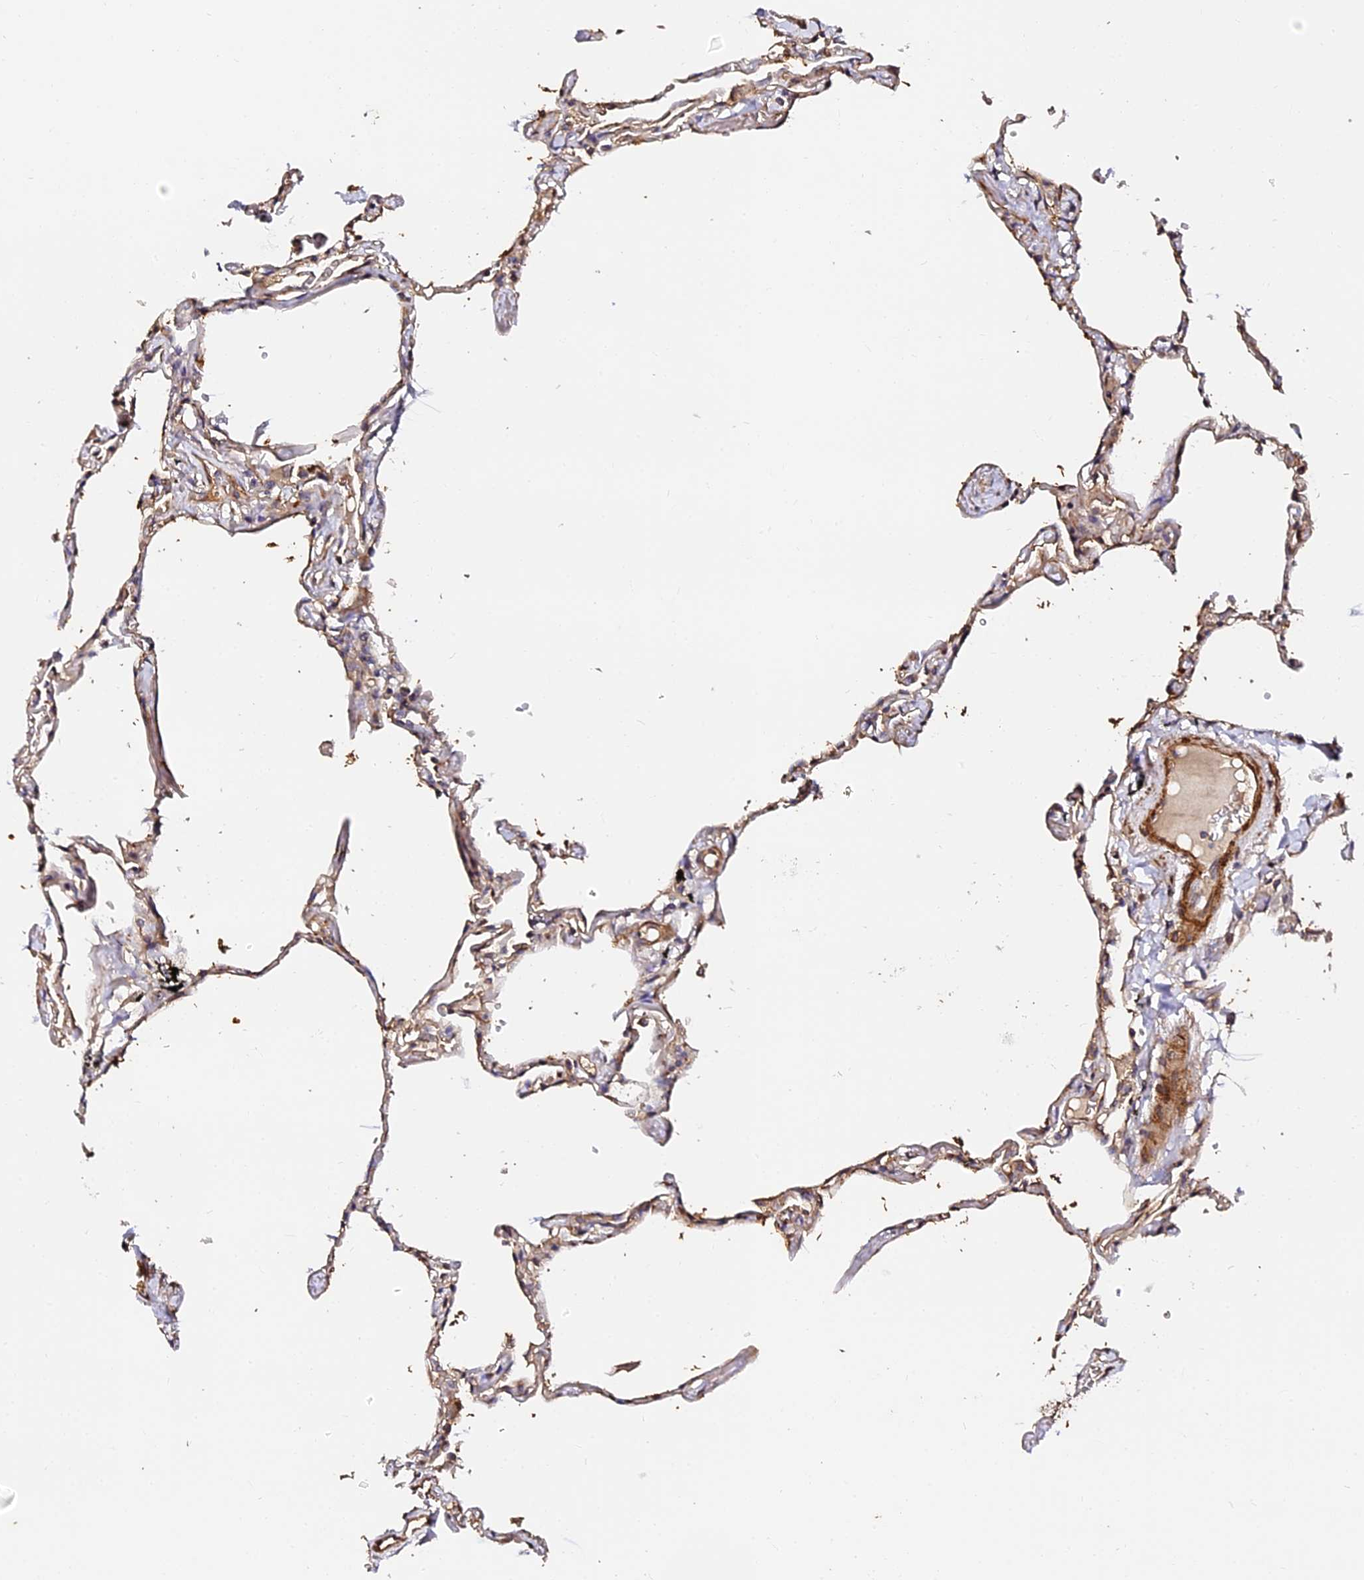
{"staining": {"intensity": "moderate", "quantity": "<25%", "location": "cytoplasmic/membranous"}, "tissue": "lung", "cell_type": "Alveolar cells", "image_type": "normal", "snomed": [{"axis": "morphology", "description": "Normal tissue, NOS"}, {"axis": "topography", "description": "Lung"}], "caption": "This photomicrograph reveals benign lung stained with IHC to label a protein in brown. The cytoplasmic/membranous of alveolar cells show moderate positivity for the protein. Nuclei are counter-stained blue.", "gene": "TDO2", "patient": {"sex": "female", "age": 67}}